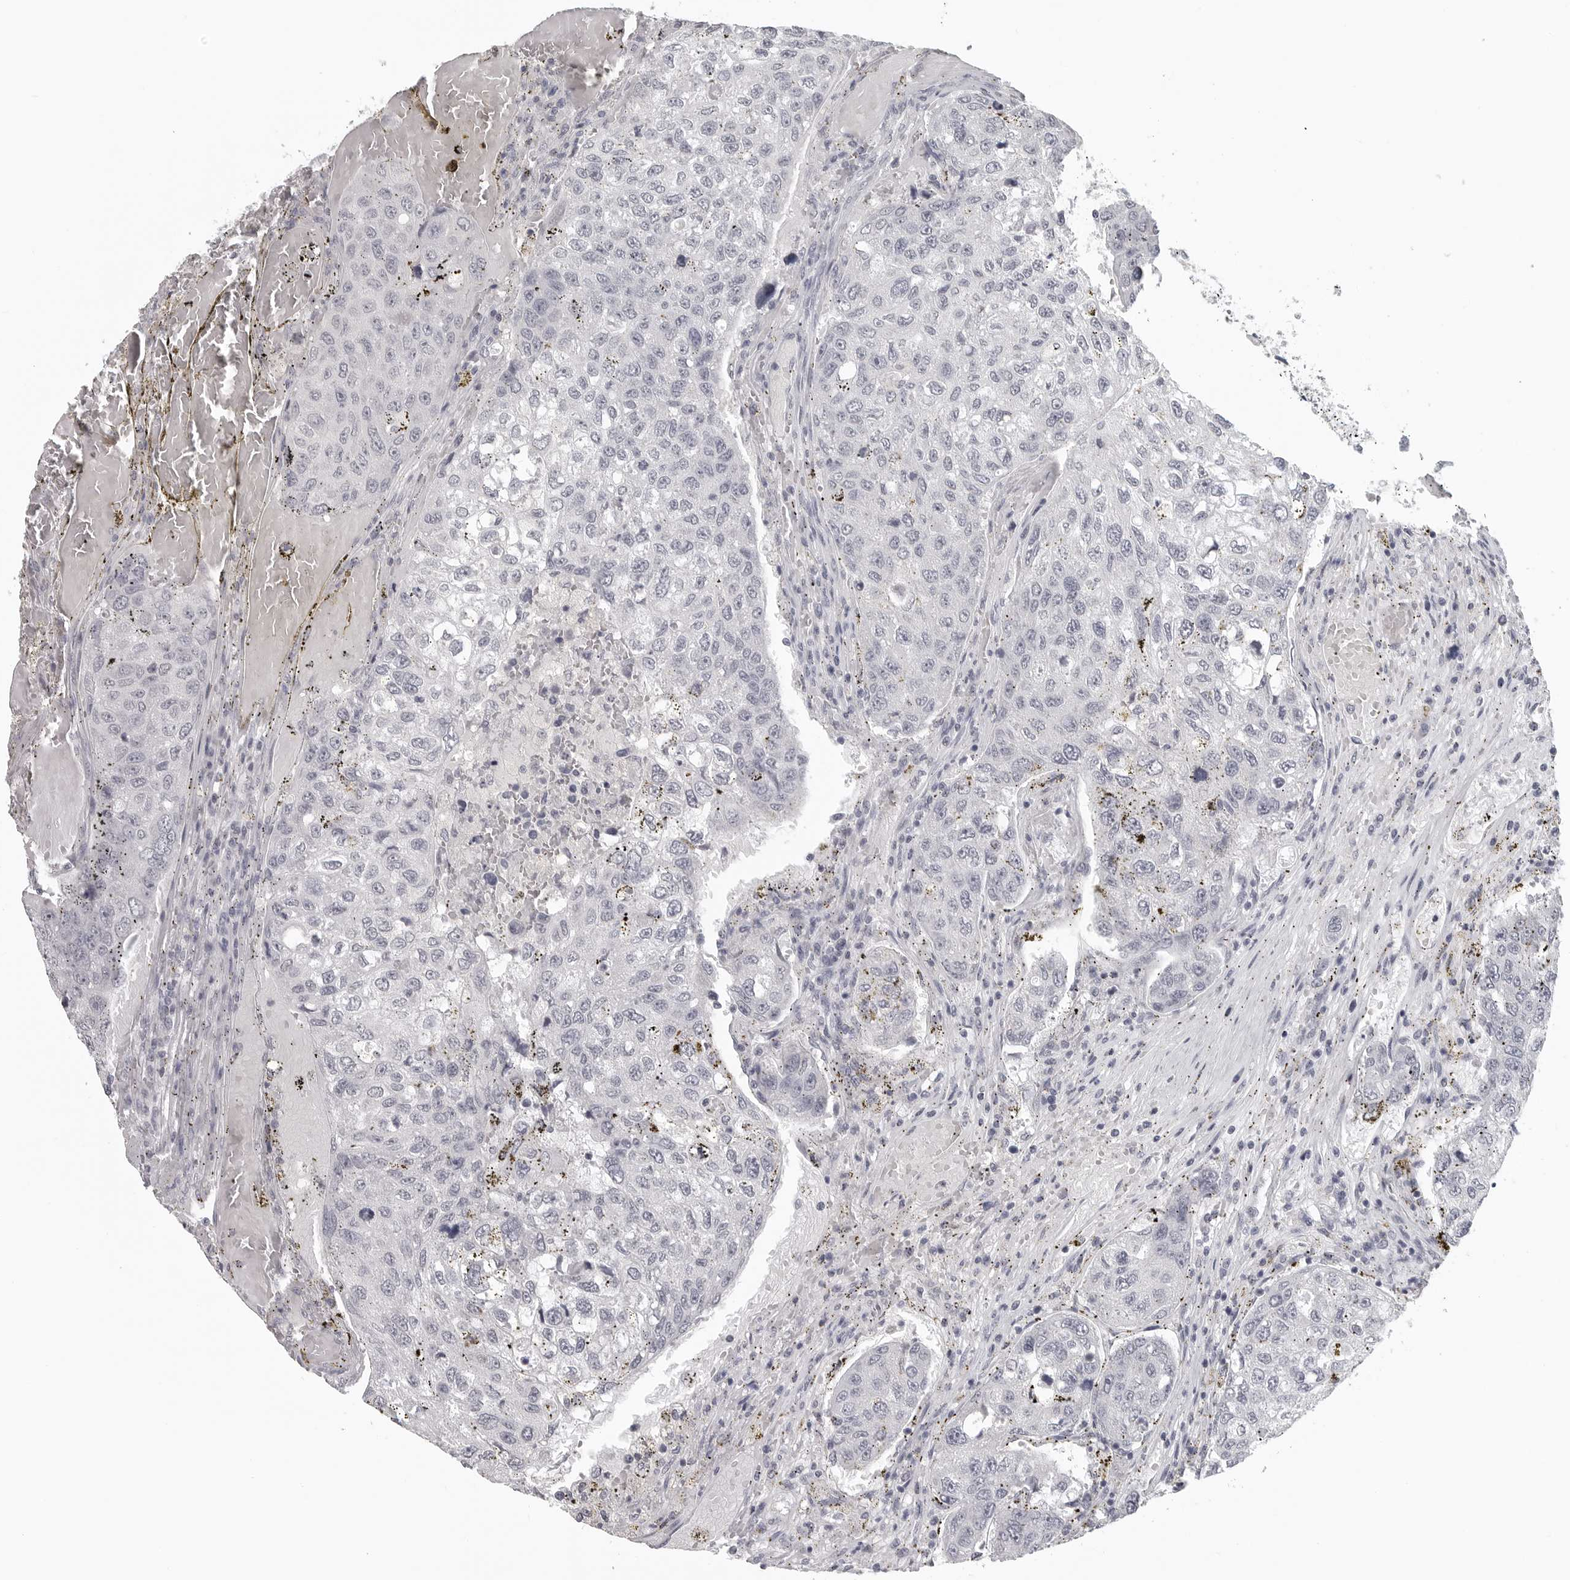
{"staining": {"intensity": "negative", "quantity": "none", "location": "none"}, "tissue": "urothelial cancer", "cell_type": "Tumor cells", "image_type": "cancer", "snomed": [{"axis": "morphology", "description": "Urothelial carcinoma, High grade"}, {"axis": "topography", "description": "Lymph node"}, {"axis": "topography", "description": "Urinary bladder"}], "caption": "An image of urothelial cancer stained for a protein reveals no brown staining in tumor cells.", "gene": "BPIFA1", "patient": {"sex": "male", "age": 51}}